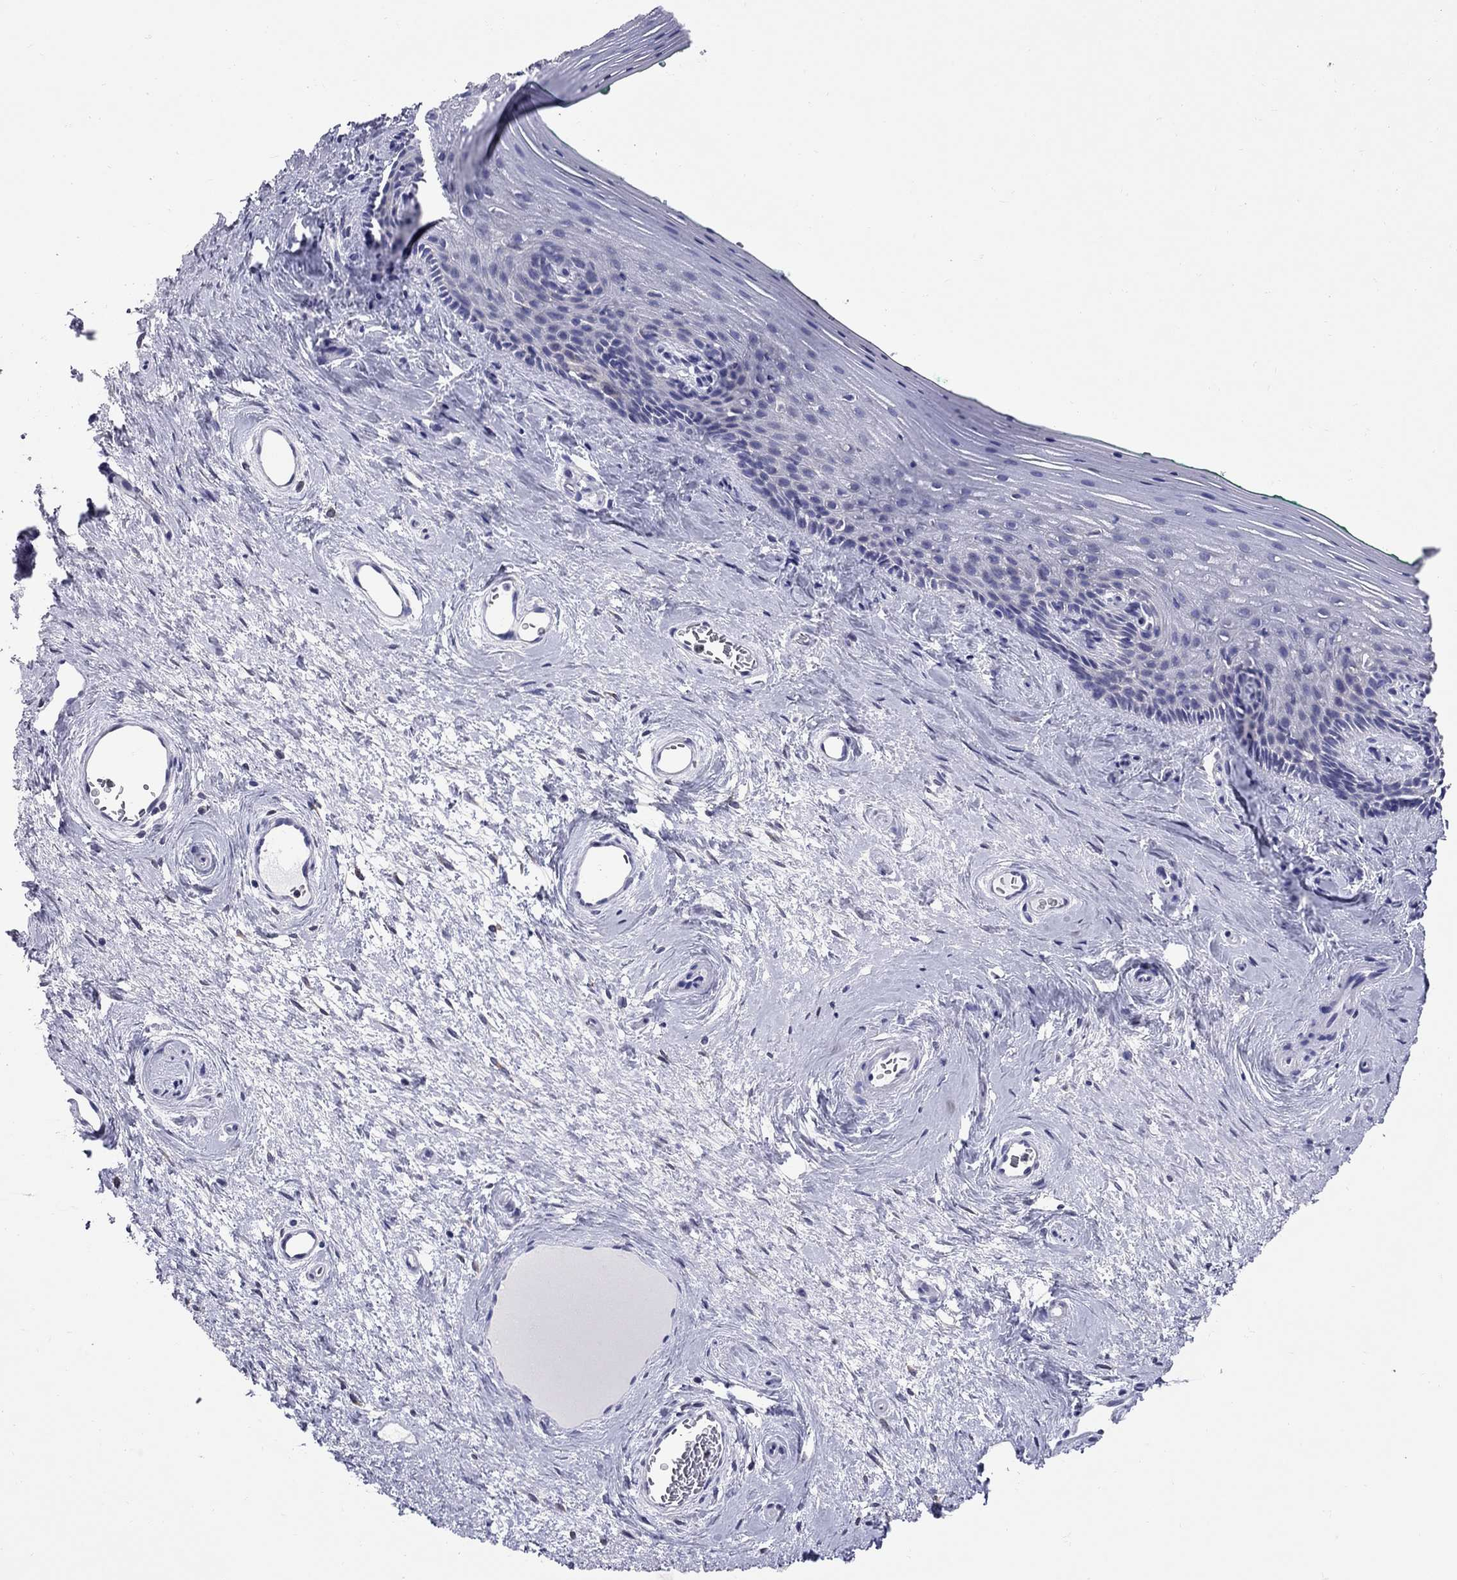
{"staining": {"intensity": "negative", "quantity": "none", "location": "none"}, "tissue": "vagina", "cell_type": "Squamous epithelial cells", "image_type": "normal", "snomed": [{"axis": "morphology", "description": "Normal tissue, NOS"}, {"axis": "topography", "description": "Vagina"}], "caption": "Vagina stained for a protein using IHC displays no expression squamous epithelial cells.", "gene": "SLC46A2", "patient": {"sex": "female", "age": 45}}